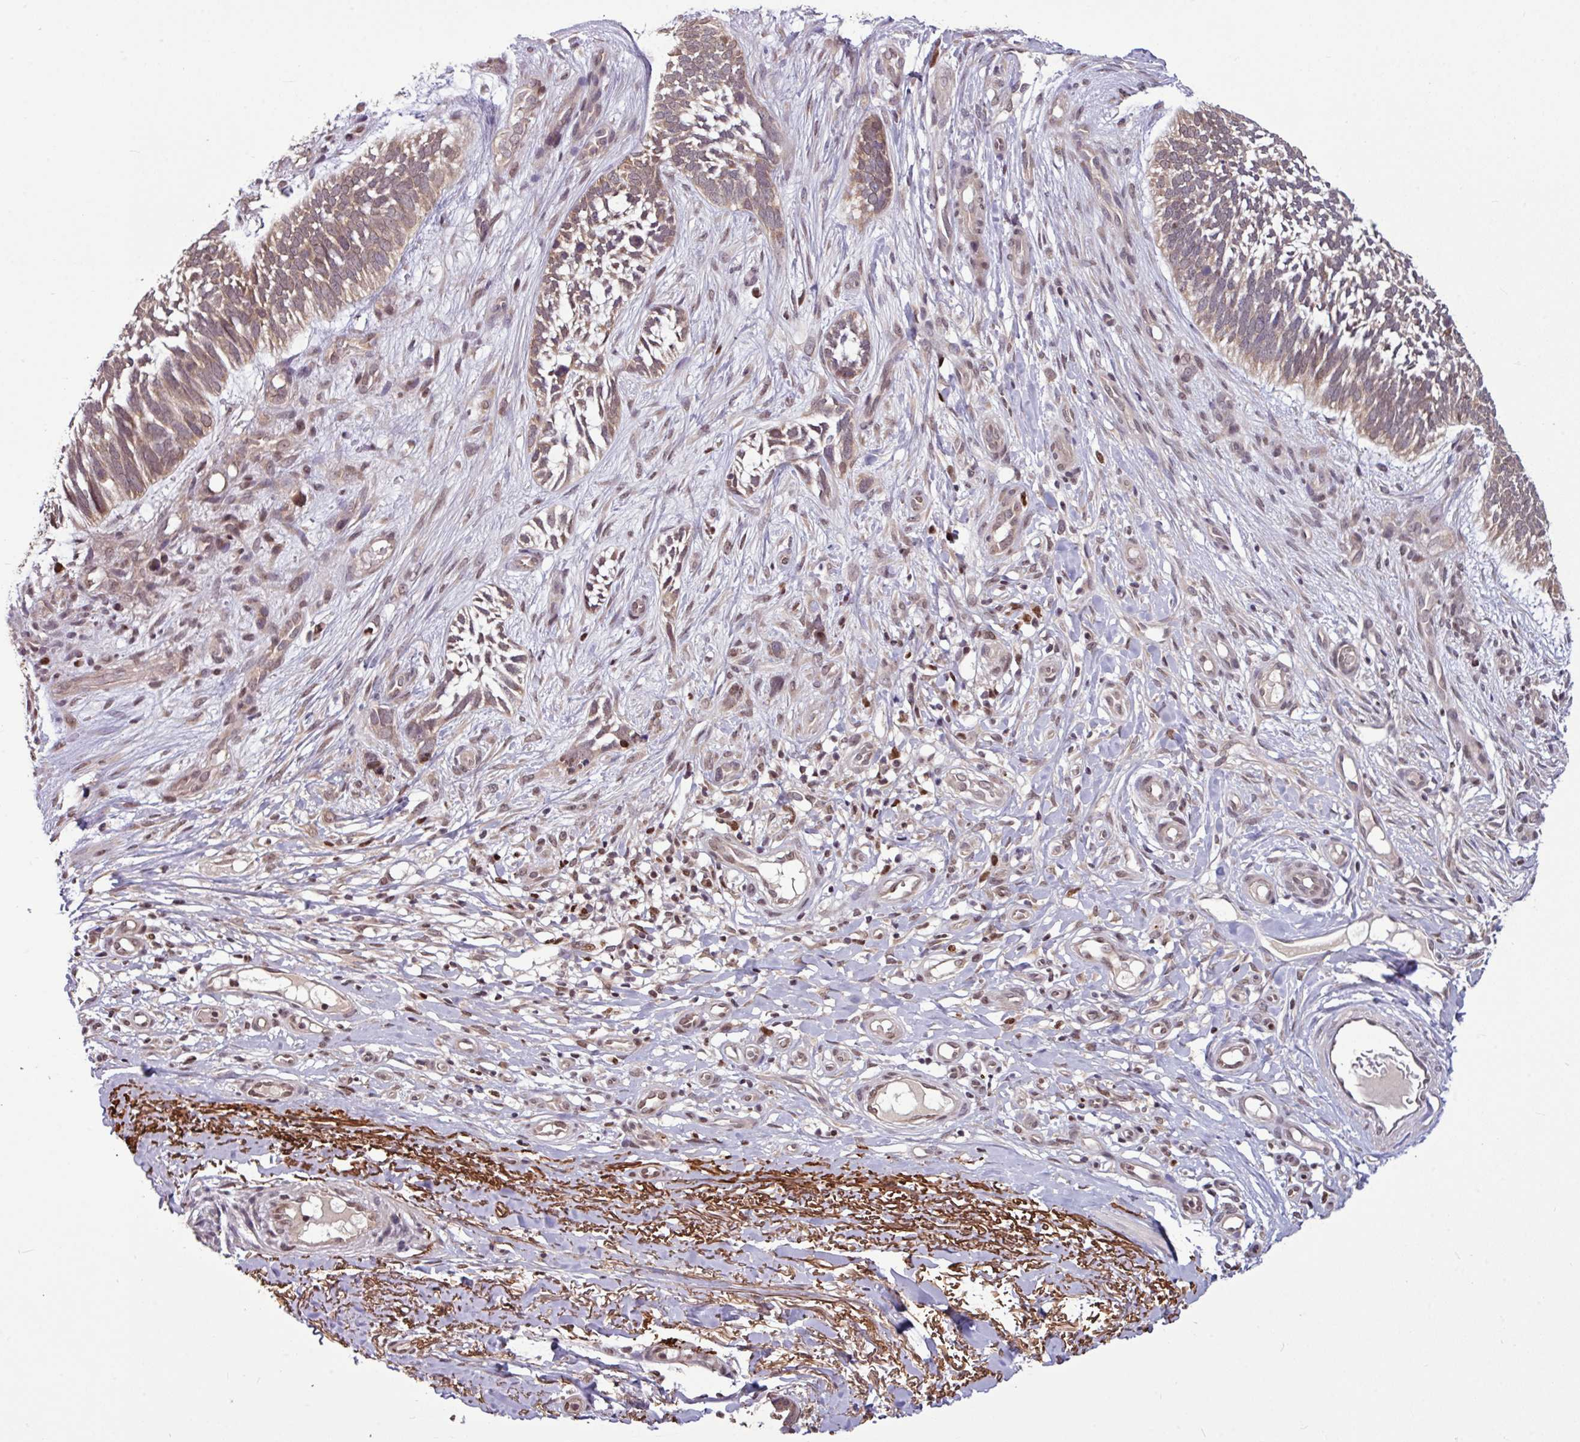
{"staining": {"intensity": "weak", "quantity": ">75%", "location": "cytoplasmic/membranous,nuclear"}, "tissue": "skin cancer", "cell_type": "Tumor cells", "image_type": "cancer", "snomed": [{"axis": "morphology", "description": "Basal cell carcinoma"}, {"axis": "topography", "description": "Skin"}], "caption": "Immunohistochemistry of human skin cancer displays low levels of weak cytoplasmic/membranous and nuclear positivity in about >75% of tumor cells.", "gene": "SKIC2", "patient": {"sex": "male", "age": 88}}